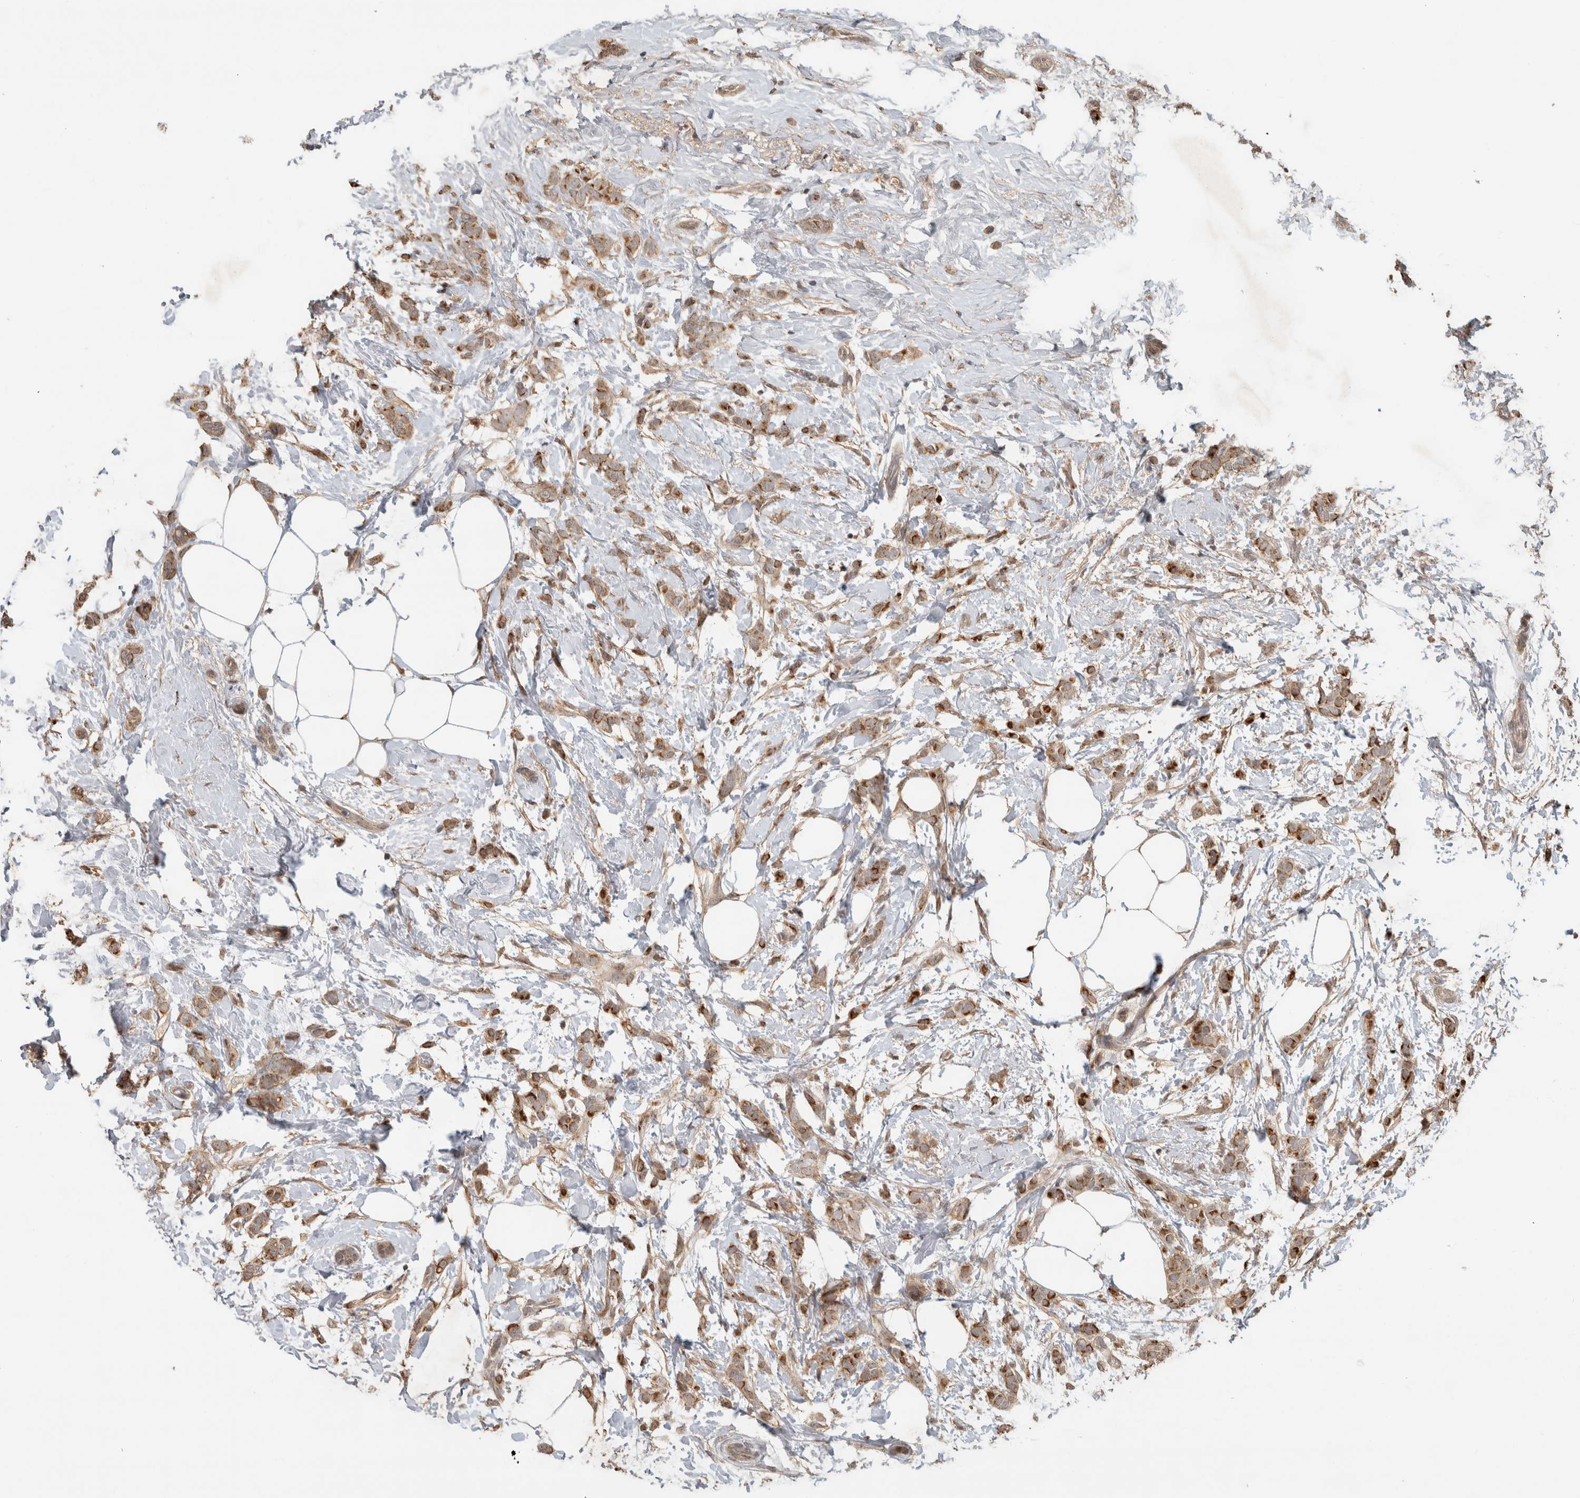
{"staining": {"intensity": "moderate", "quantity": ">75%", "location": "cytoplasmic/membranous"}, "tissue": "breast cancer", "cell_type": "Tumor cells", "image_type": "cancer", "snomed": [{"axis": "morphology", "description": "Lobular carcinoma, in situ"}, {"axis": "morphology", "description": "Lobular carcinoma"}, {"axis": "topography", "description": "Breast"}], "caption": "Breast lobular carcinoma in situ was stained to show a protein in brown. There is medium levels of moderate cytoplasmic/membranous expression in approximately >75% of tumor cells.", "gene": "PITPNC1", "patient": {"sex": "female", "age": 41}}